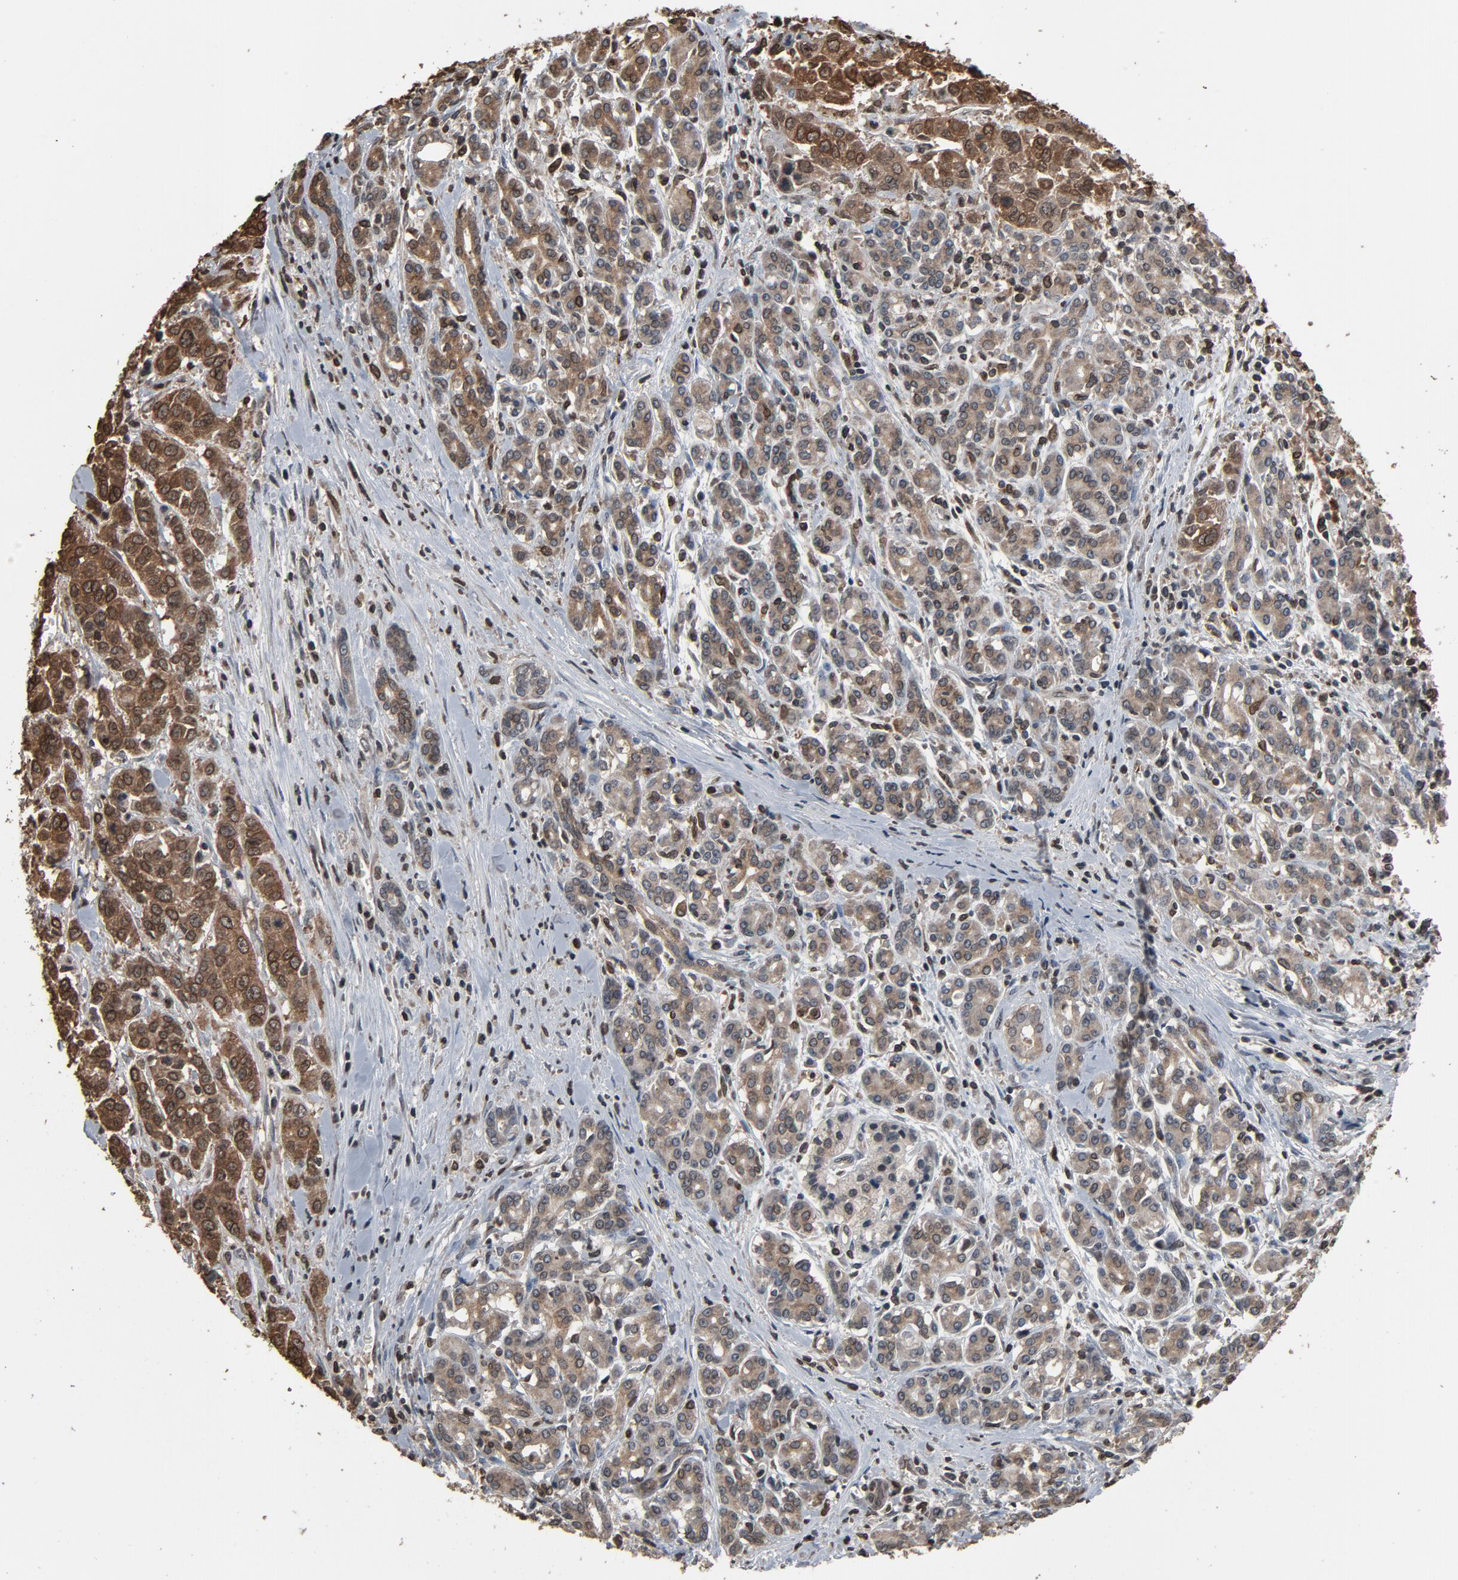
{"staining": {"intensity": "weak", "quantity": ">75%", "location": "cytoplasmic/membranous,nuclear"}, "tissue": "pancreatic cancer", "cell_type": "Tumor cells", "image_type": "cancer", "snomed": [{"axis": "morphology", "description": "Adenocarcinoma, NOS"}, {"axis": "topography", "description": "Pancreas"}], "caption": "Adenocarcinoma (pancreatic) stained for a protein (brown) displays weak cytoplasmic/membranous and nuclear positive expression in approximately >75% of tumor cells.", "gene": "UBE2D1", "patient": {"sex": "female", "age": 52}}